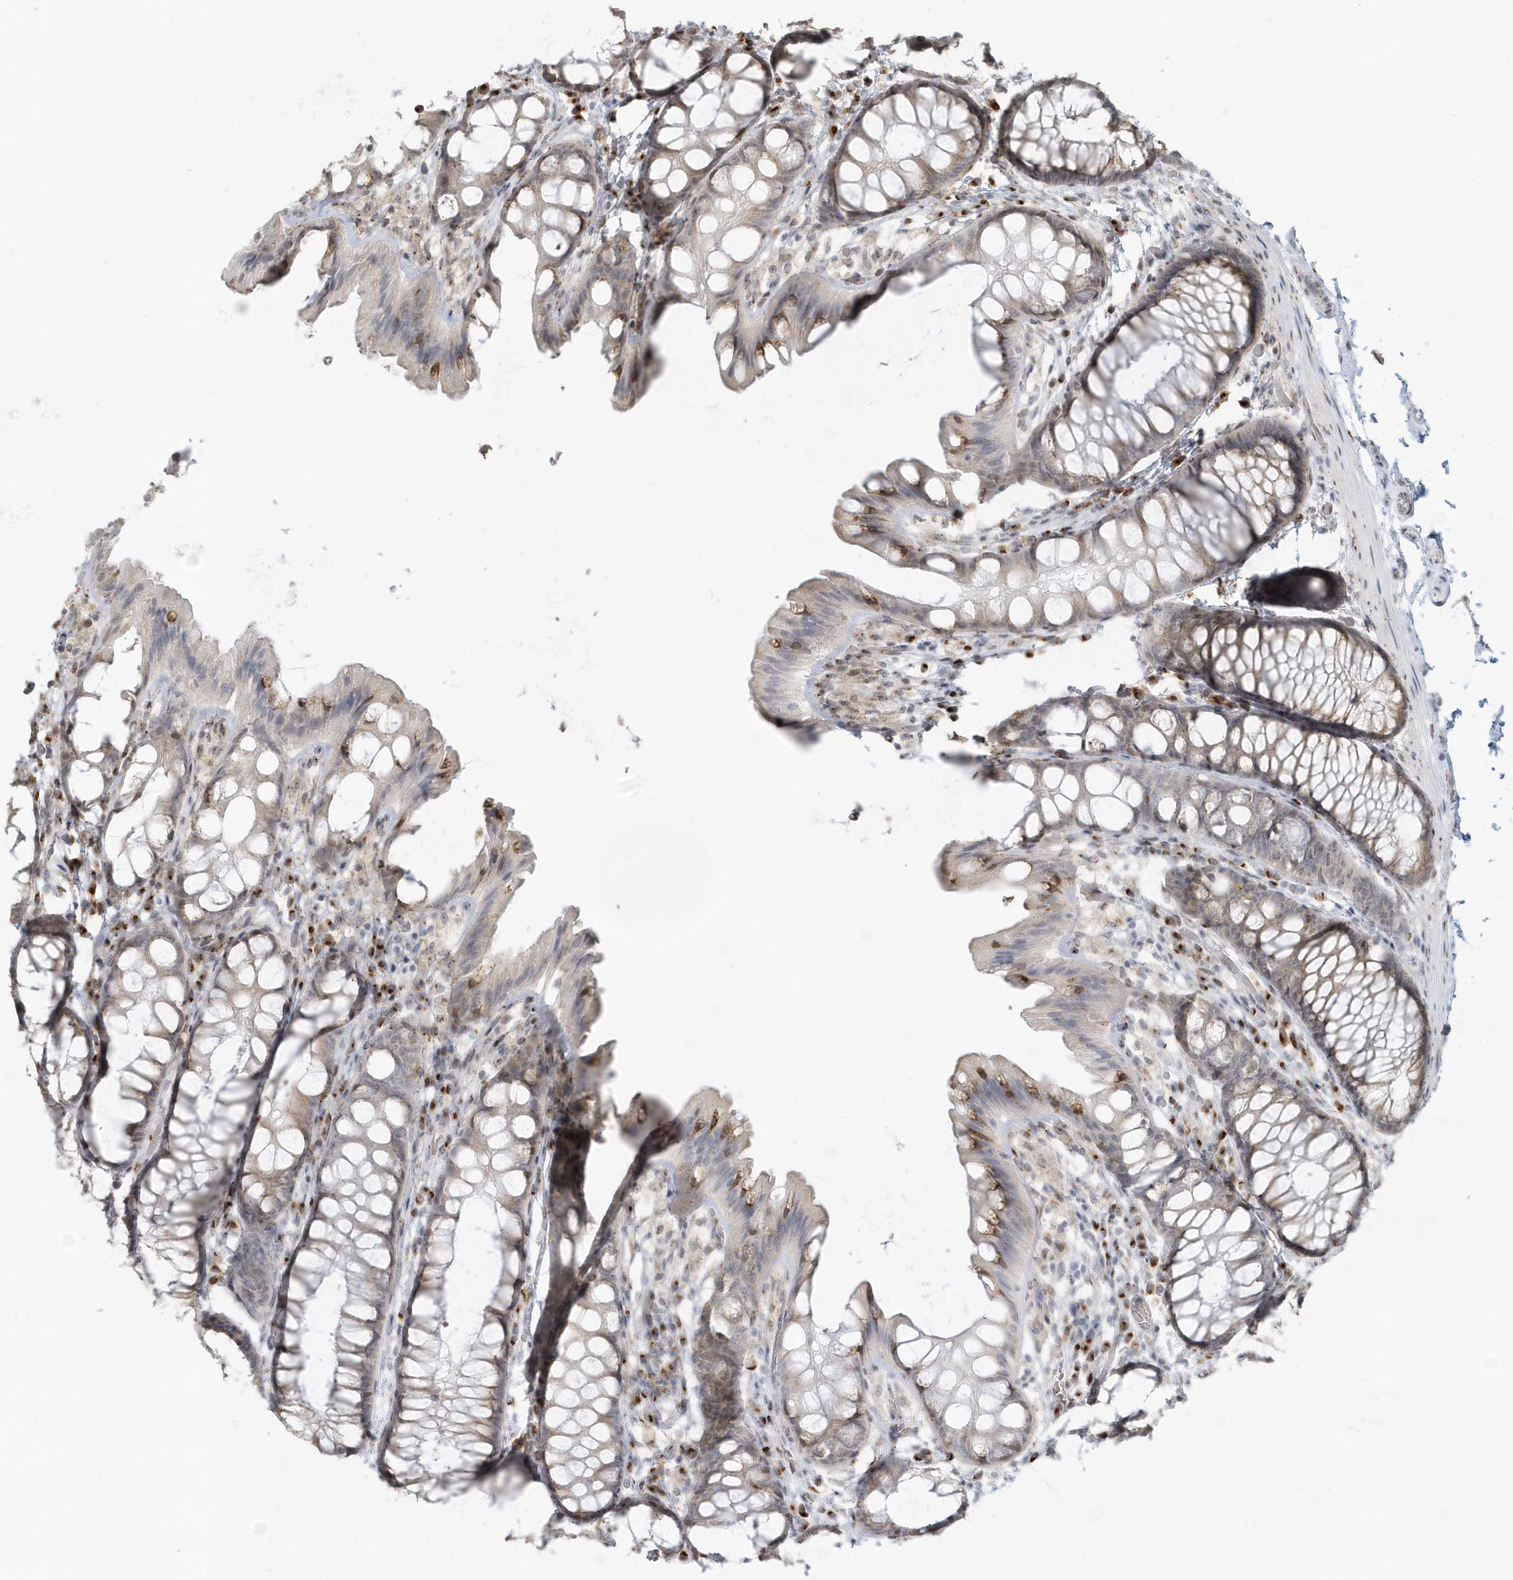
{"staining": {"intensity": "weak", "quantity": "25%-75%", "location": "cytoplasmic/membranous"}, "tissue": "colon", "cell_type": "Endothelial cells", "image_type": "normal", "snomed": [{"axis": "morphology", "description": "Normal tissue, NOS"}, {"axis": "topography", "description": "Colon"}], "caption": "Immunohistochemical staining of unremarkable human colon exhibits weak cytoplasmic/membranous protein expression in approximately 25%-75% of endothelial cells.", "gene": "DHFR", "patient": {"sex": "male", "age": 47}}